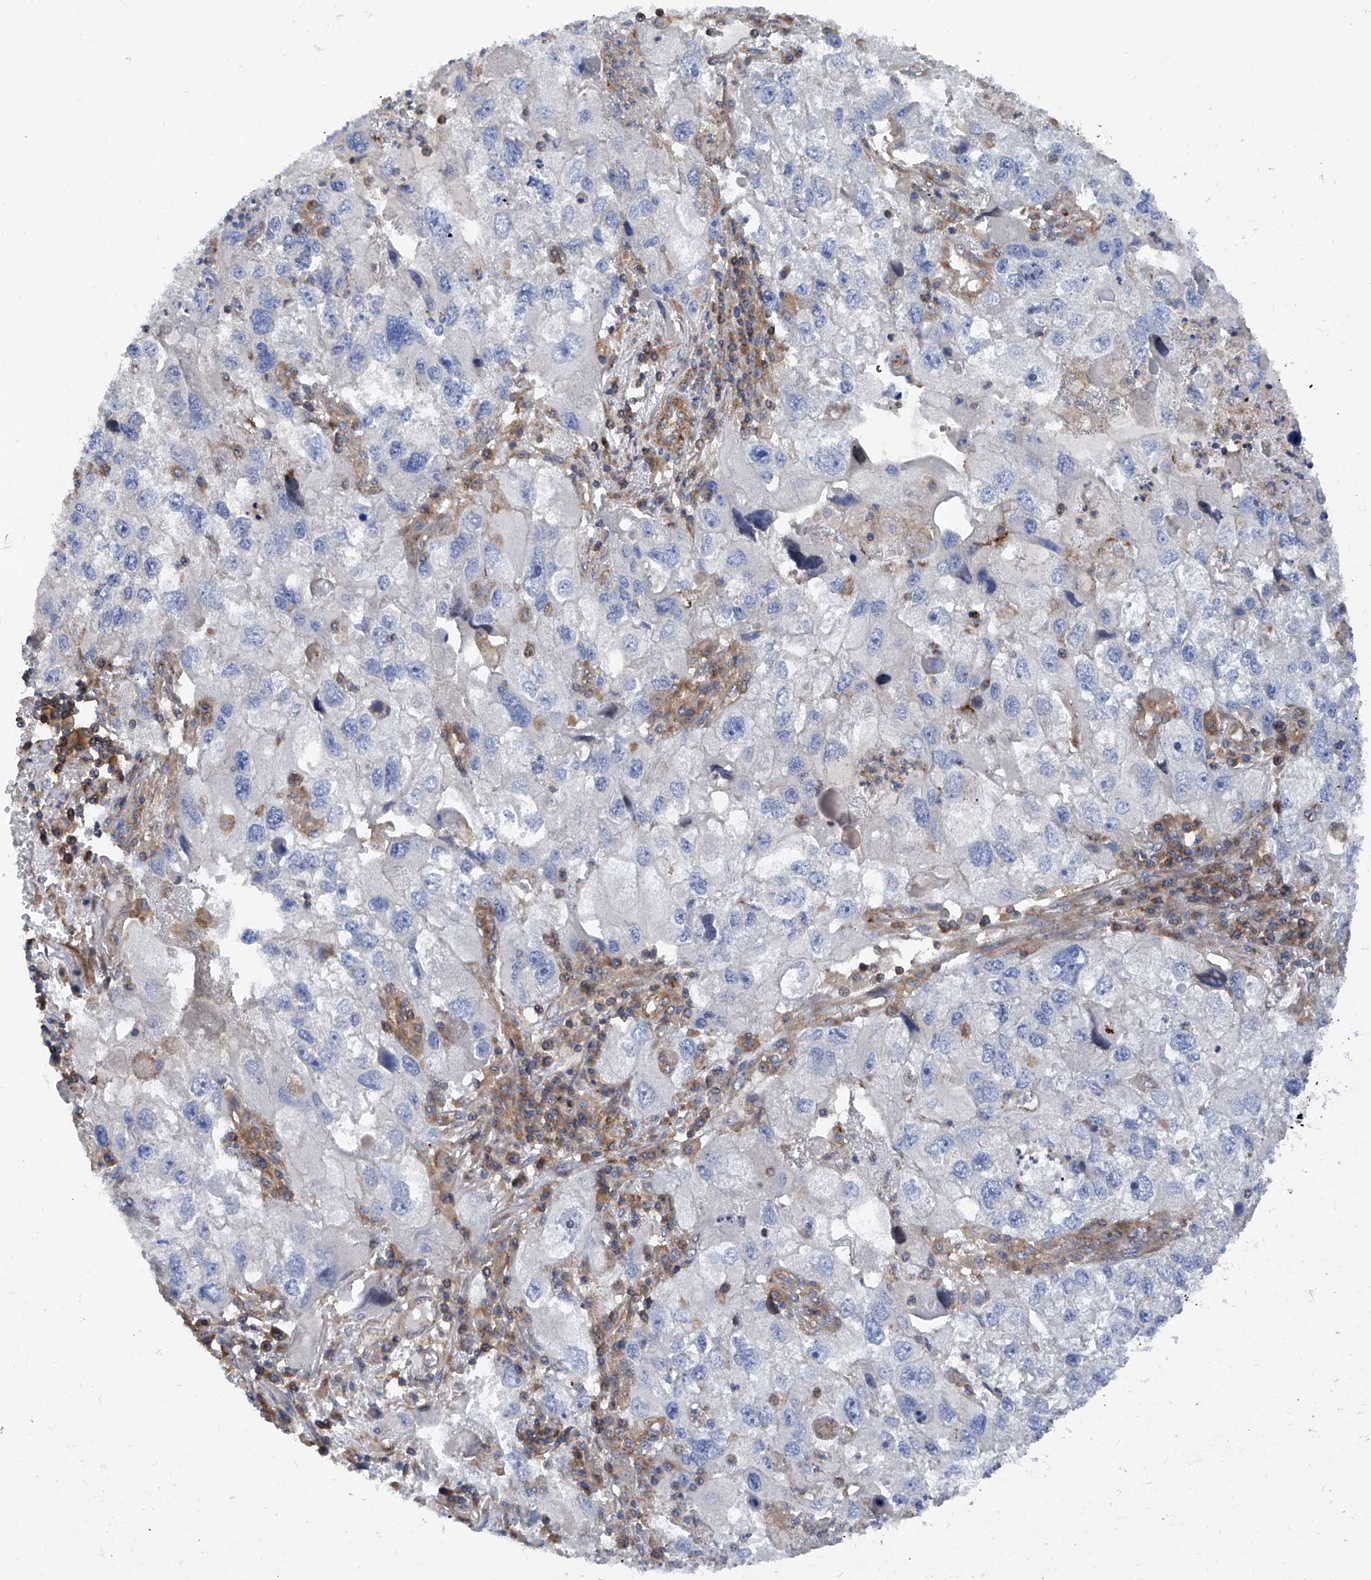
{"staining": {"intensity": "negative", "quantity": "none", "location": "none"}, "tissue": "endometrial cancer", "cell_type": "Tumor cells", "image_type": "cancer", "snomed": [{"axis": "morphology", "description": "Adenocarcinoma, NOS"}, {"axis": "topography", "description": "Endometrium"}], "caption": "This is a photomicrograph of immunohistochemistry staining of endometrial cancer, which shows no staining in tumor cells.", "gene": "SMAP1", "patient": {"sex": "female", "age": 49}}